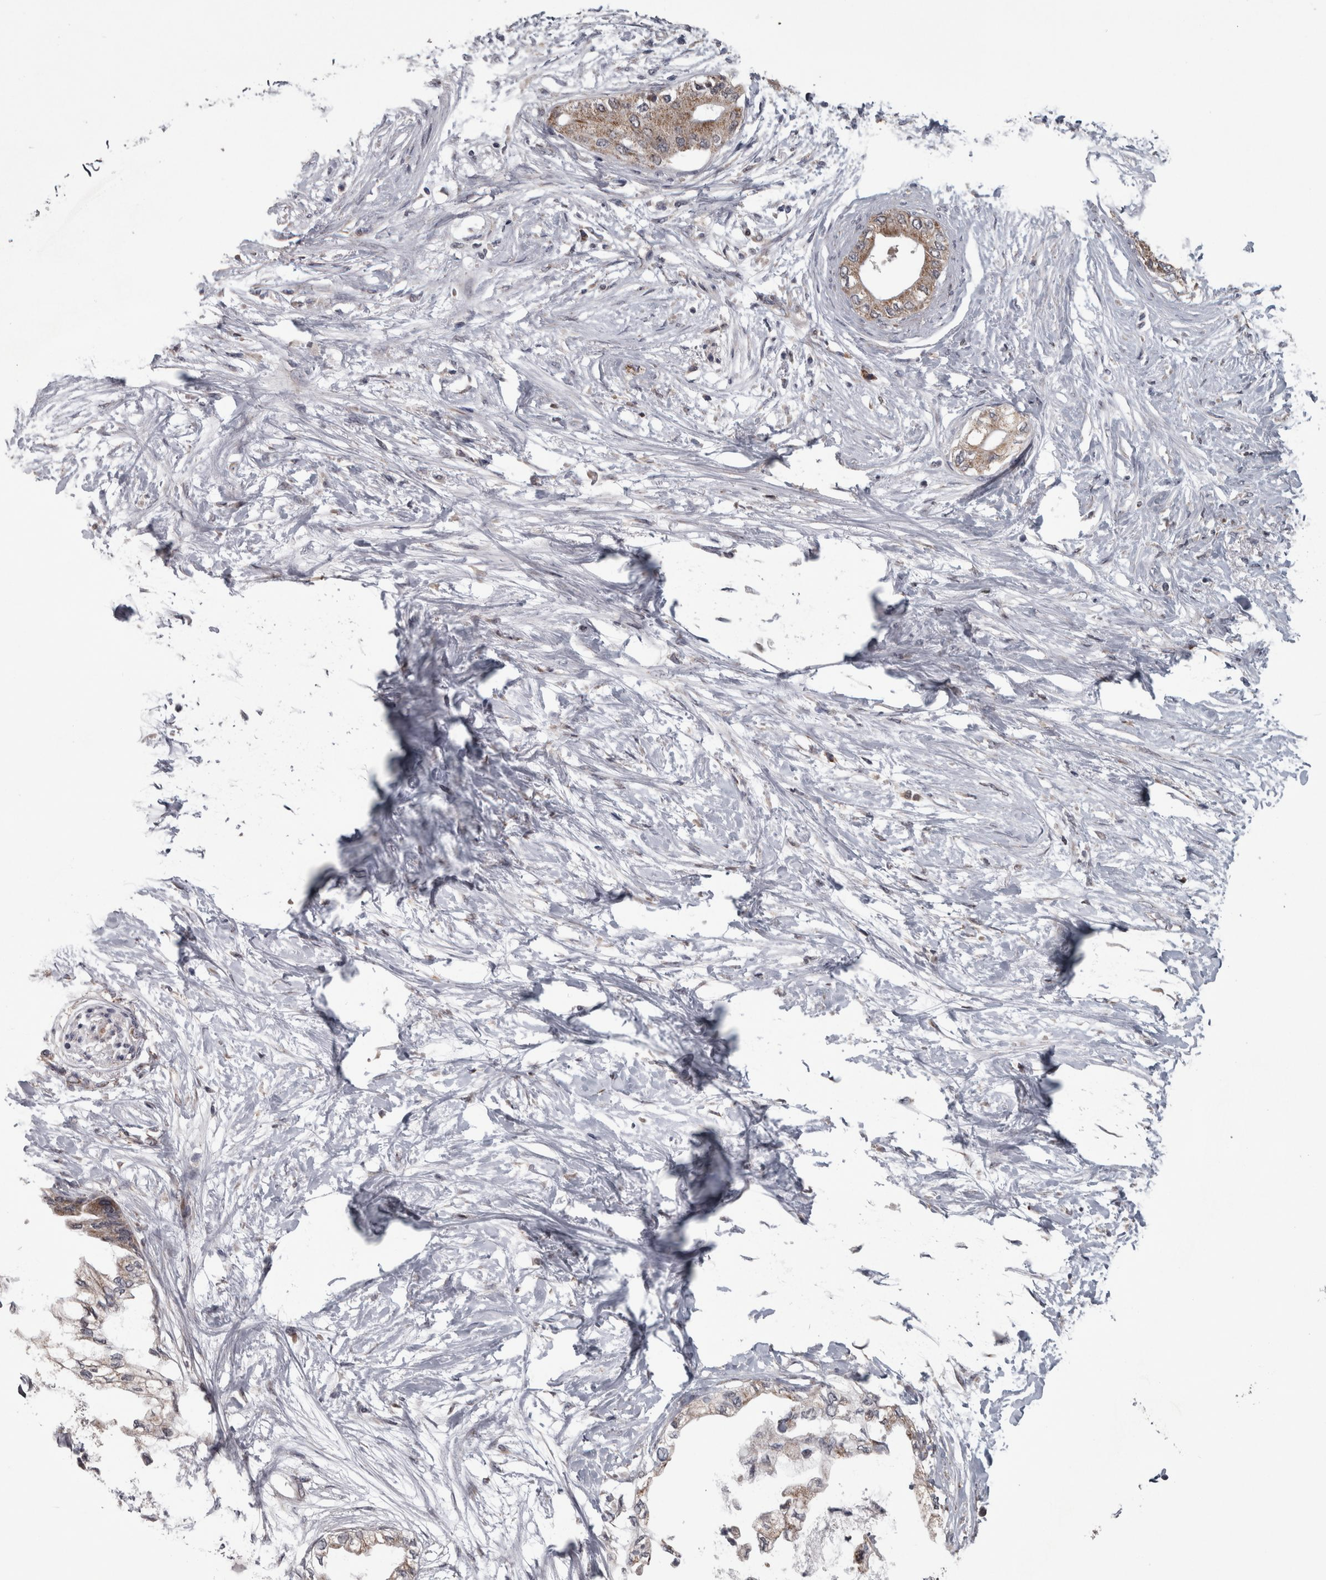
{"staining": {"intensity": "weak", "quantity": ">75%", "location": "cytoplasmic/membranous"}, "tissue": "pancreatic cancer", "cell_type": "Tumor cells", "image_type": "cancer", "snomed": [{"axis": "morphology", "description": "Normal tissue, NOS"}, {"axis": "morphology", "description": "Adenocarcinoma, NOS"}, {"axis": "topography", "description": "Pancreas"}, {"axis": "topography", "description": "Duodenum"}], "caption": "Human pancreatic cancer stained with a brown dye shows weak cytoplasmic/membranous positive positivity in about >75% of tumor cells.", "gene": "DBT", "patient": {"sex": "female", "age": 60}}